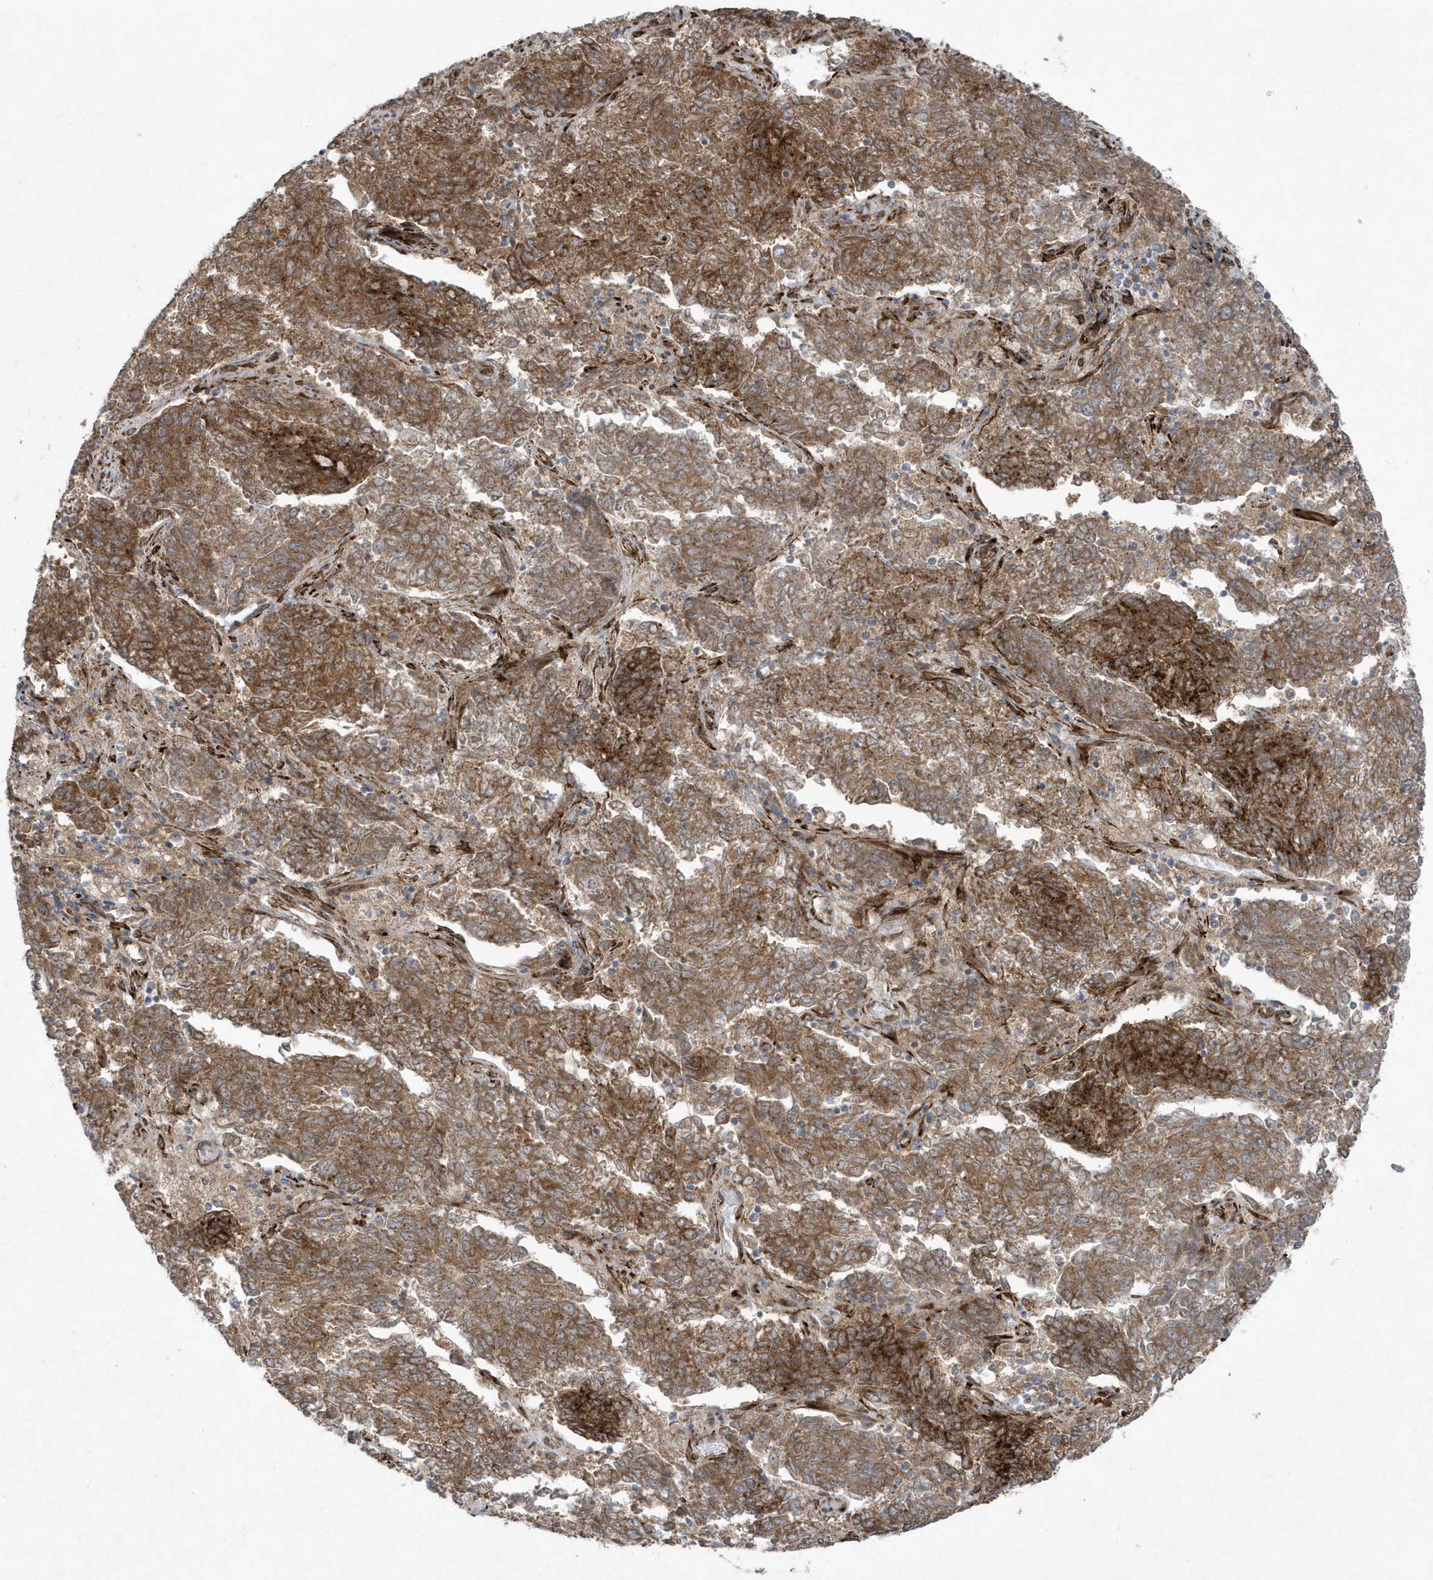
{"staining": {"intensity": "moderate", "quantity": ">75%", "location": "cytoplasmic/membranous"}, "tissue": "endometrial cancer", "cell_type": "Tumor cells", "image_type": "cancer", "snomed": [{"axis": "morphology", "description": "Adenocarcinoma, NOS"}, {"axis": "topography", "description": "Endometrium"}], "caption": "Immunohistochemical staining of human adenocarcinoma (endometrial) reveals medium levels of moderate cytoplasmic/membranous staining in about >75% of tumor cells. Ihc stains the protein in brown and the nuclei are stained blue.", "gene": "FAM98A", "patient": {"sex": "female", "age": 80}}